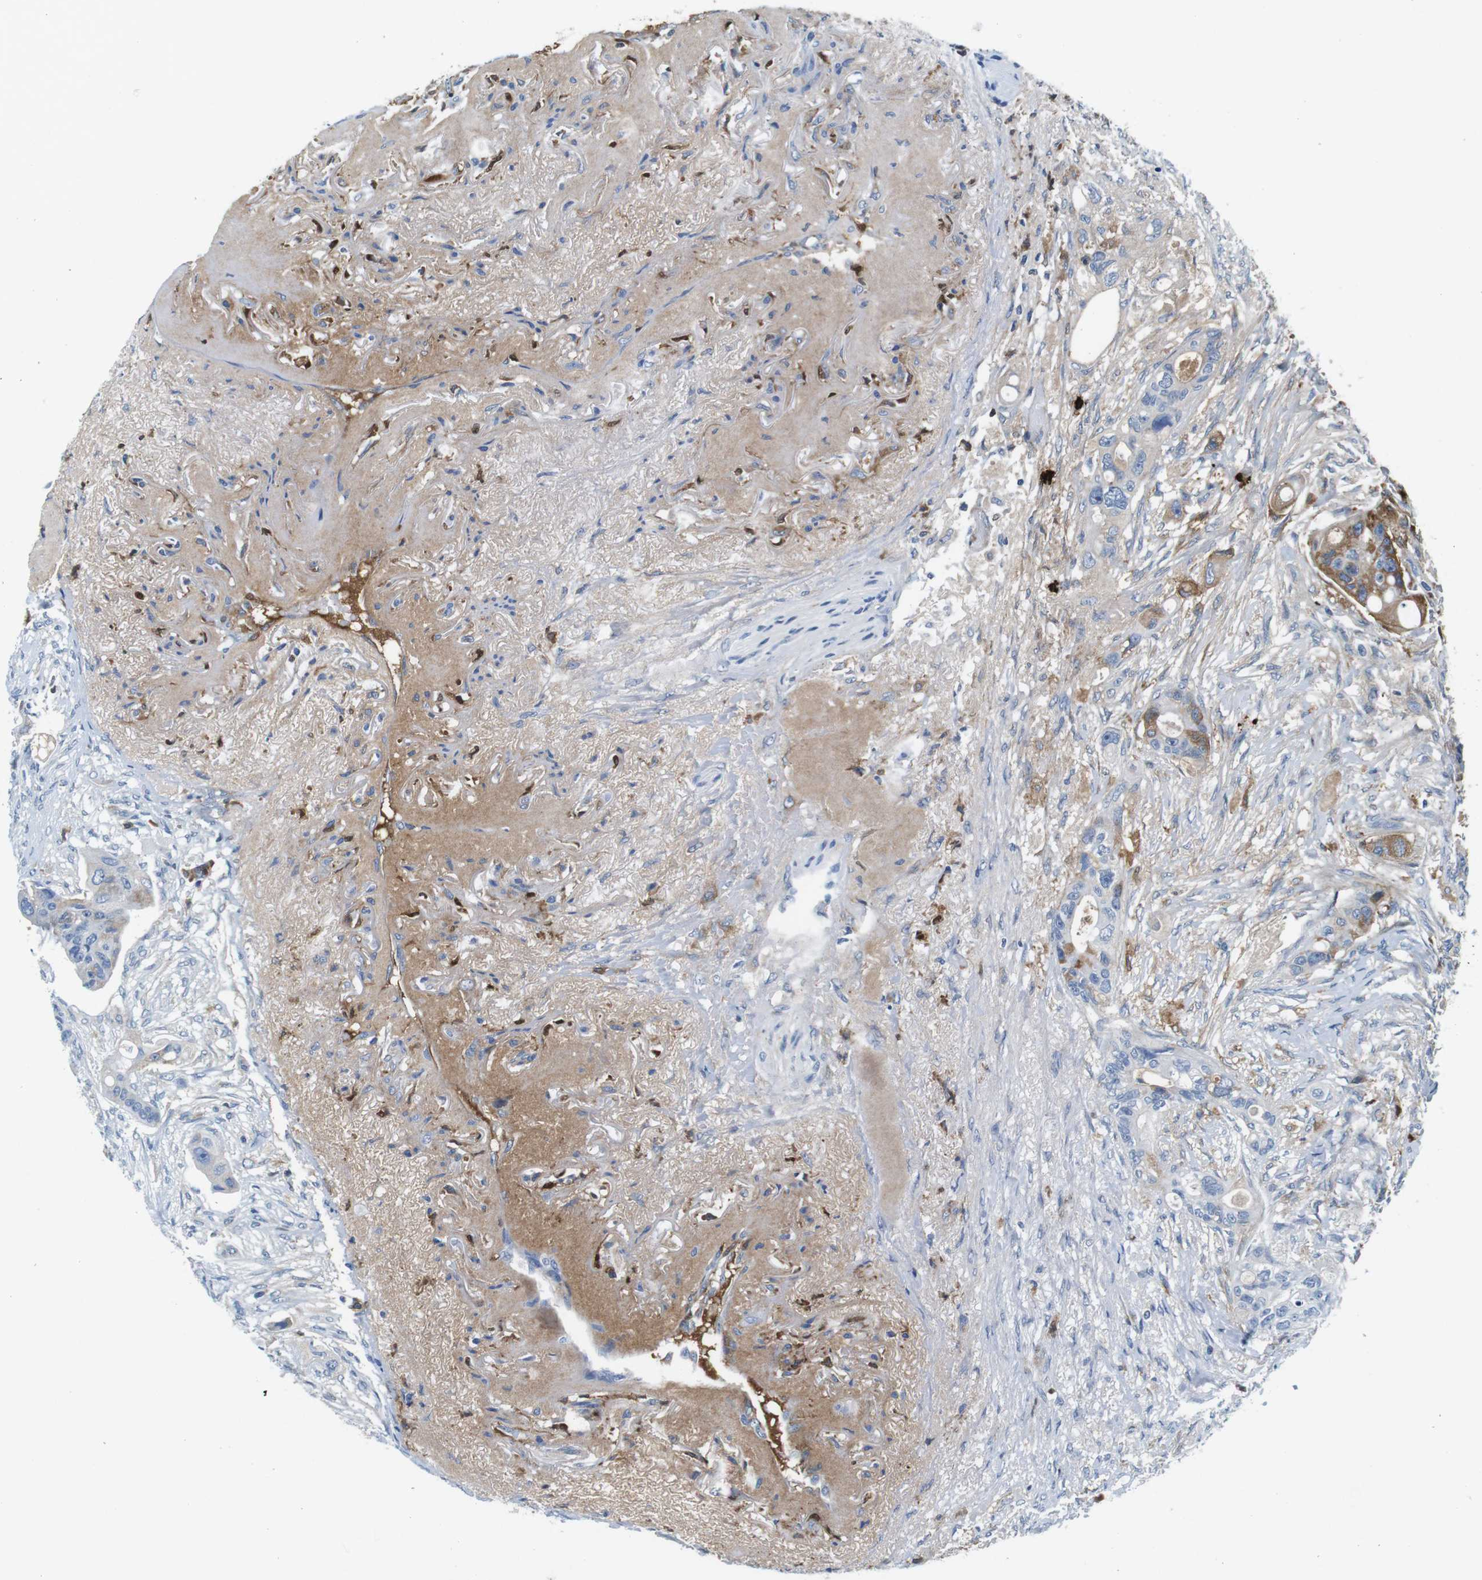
{"staining": {"intensity": "moderate", "quantity": "<25%", "location": "cytoplasmic/membranous"}, "tissue": "colorectal cancer", "cell_type": "Tumor cells", "image_type": "cancer", "snomed": [{"axis": "morphology", "description": "Adenocarcinoma, NOS"}, {"axis": "topography", "description": "Colon"}], "caption": "Protein expression analysis of colorectal adenocarcinoma exhibits moderate cytoplasmic/membranous staining in about <25% of tumor cells.", "gene": "IGHD", "patient": {"sex": "female", "age": 57}}